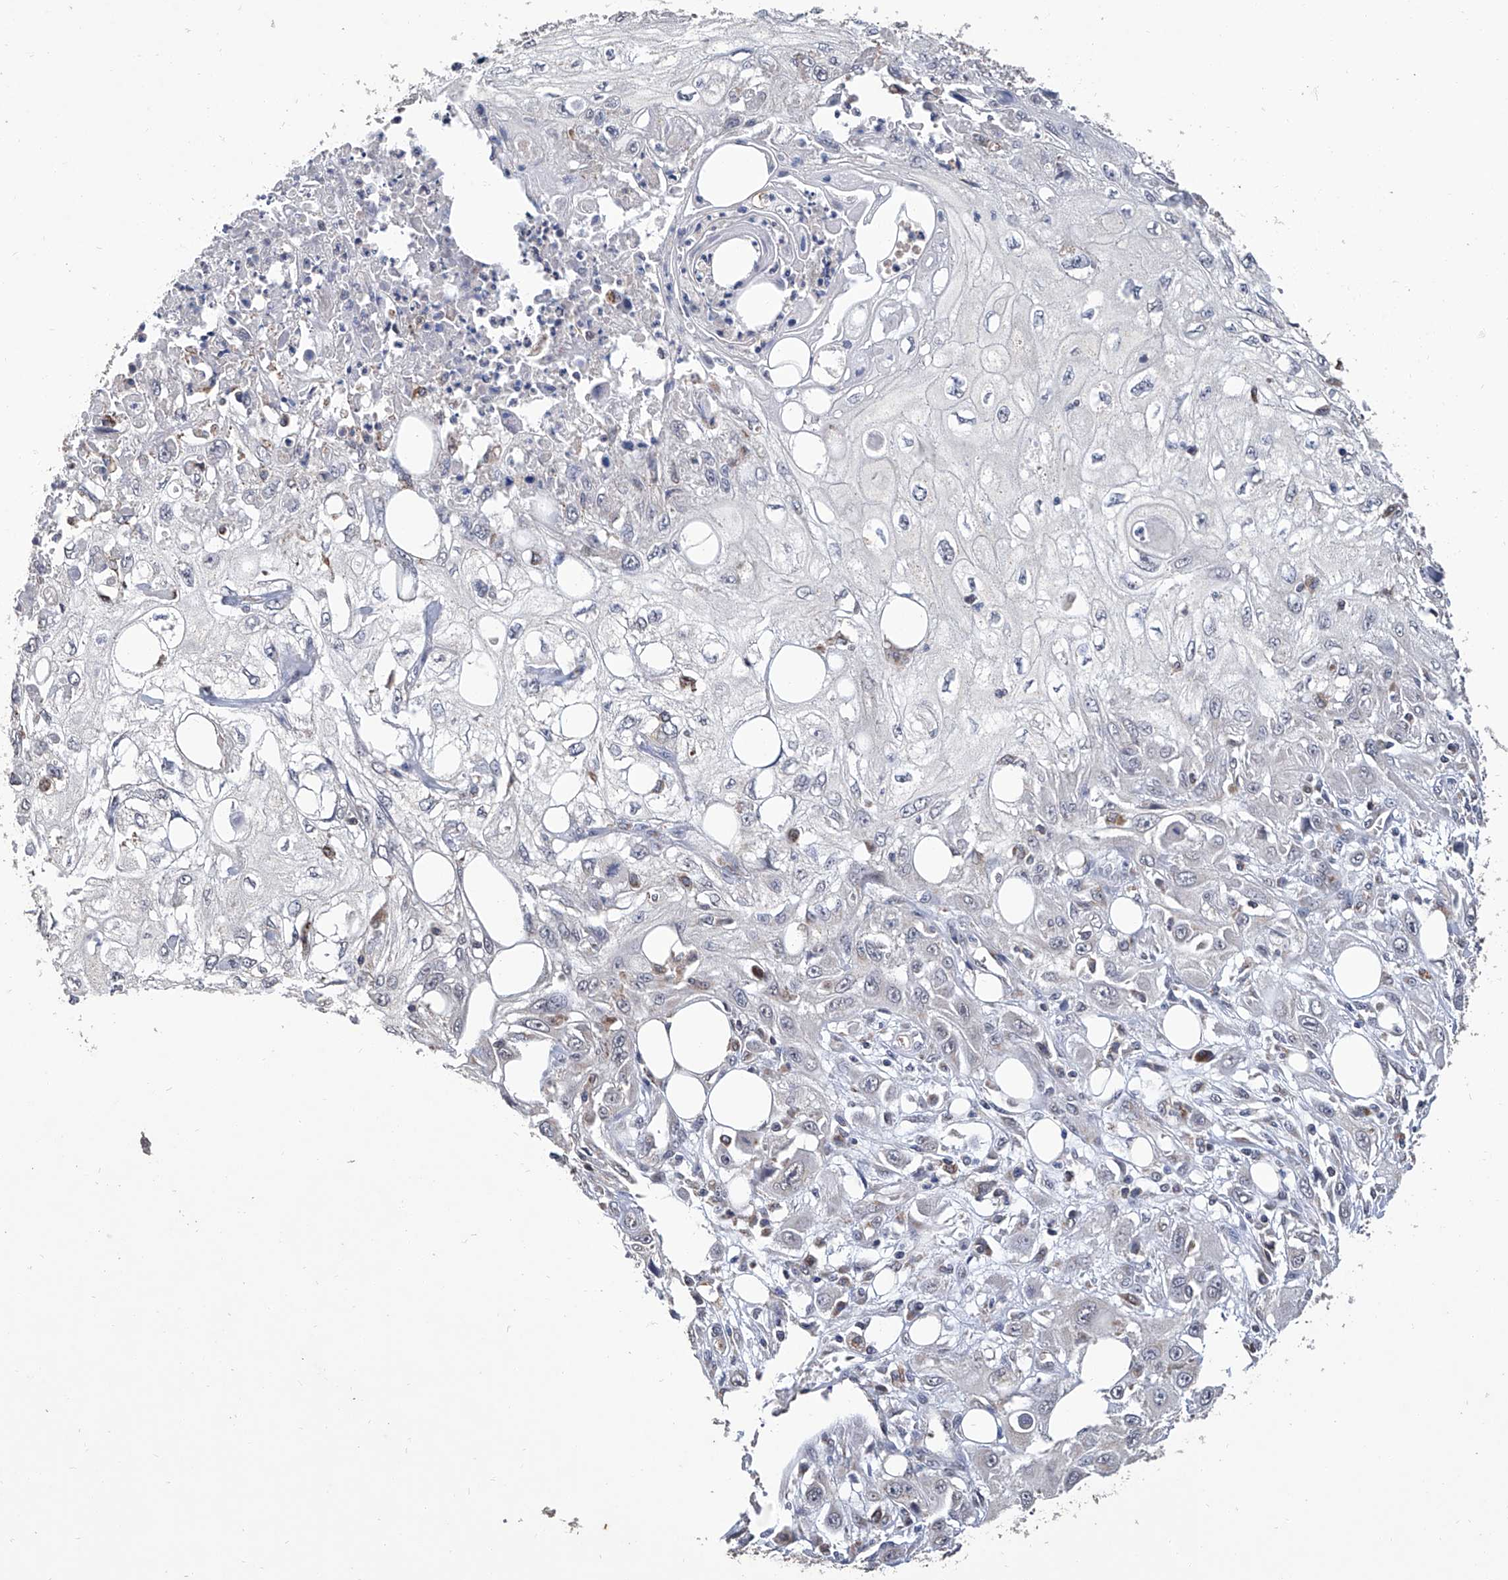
{"staining": {"intensity": "negative", "quantity": "none", "location": "none"}, "tissue": "skin cancer", "cell_type": "Tumor cells", "image_type": "cancer", "snomed": [{"axis": "morphology", "description": "Squamous cell carcinoma, NOS"}, {"axis": "topography", "description": "Skin"}], "caption": "Immunohistochemical staining of skin cancer shows no significant expression in tumor cells. (Stains: DAB (3,3'-diaminobenzidine) immunohistochemistry (IHC) with hematoxylin counter stain, Microscopy: brightfield microscopy at high magnification).", "gene": "GPT", "patient": {"sex": "male", "age": 75}}